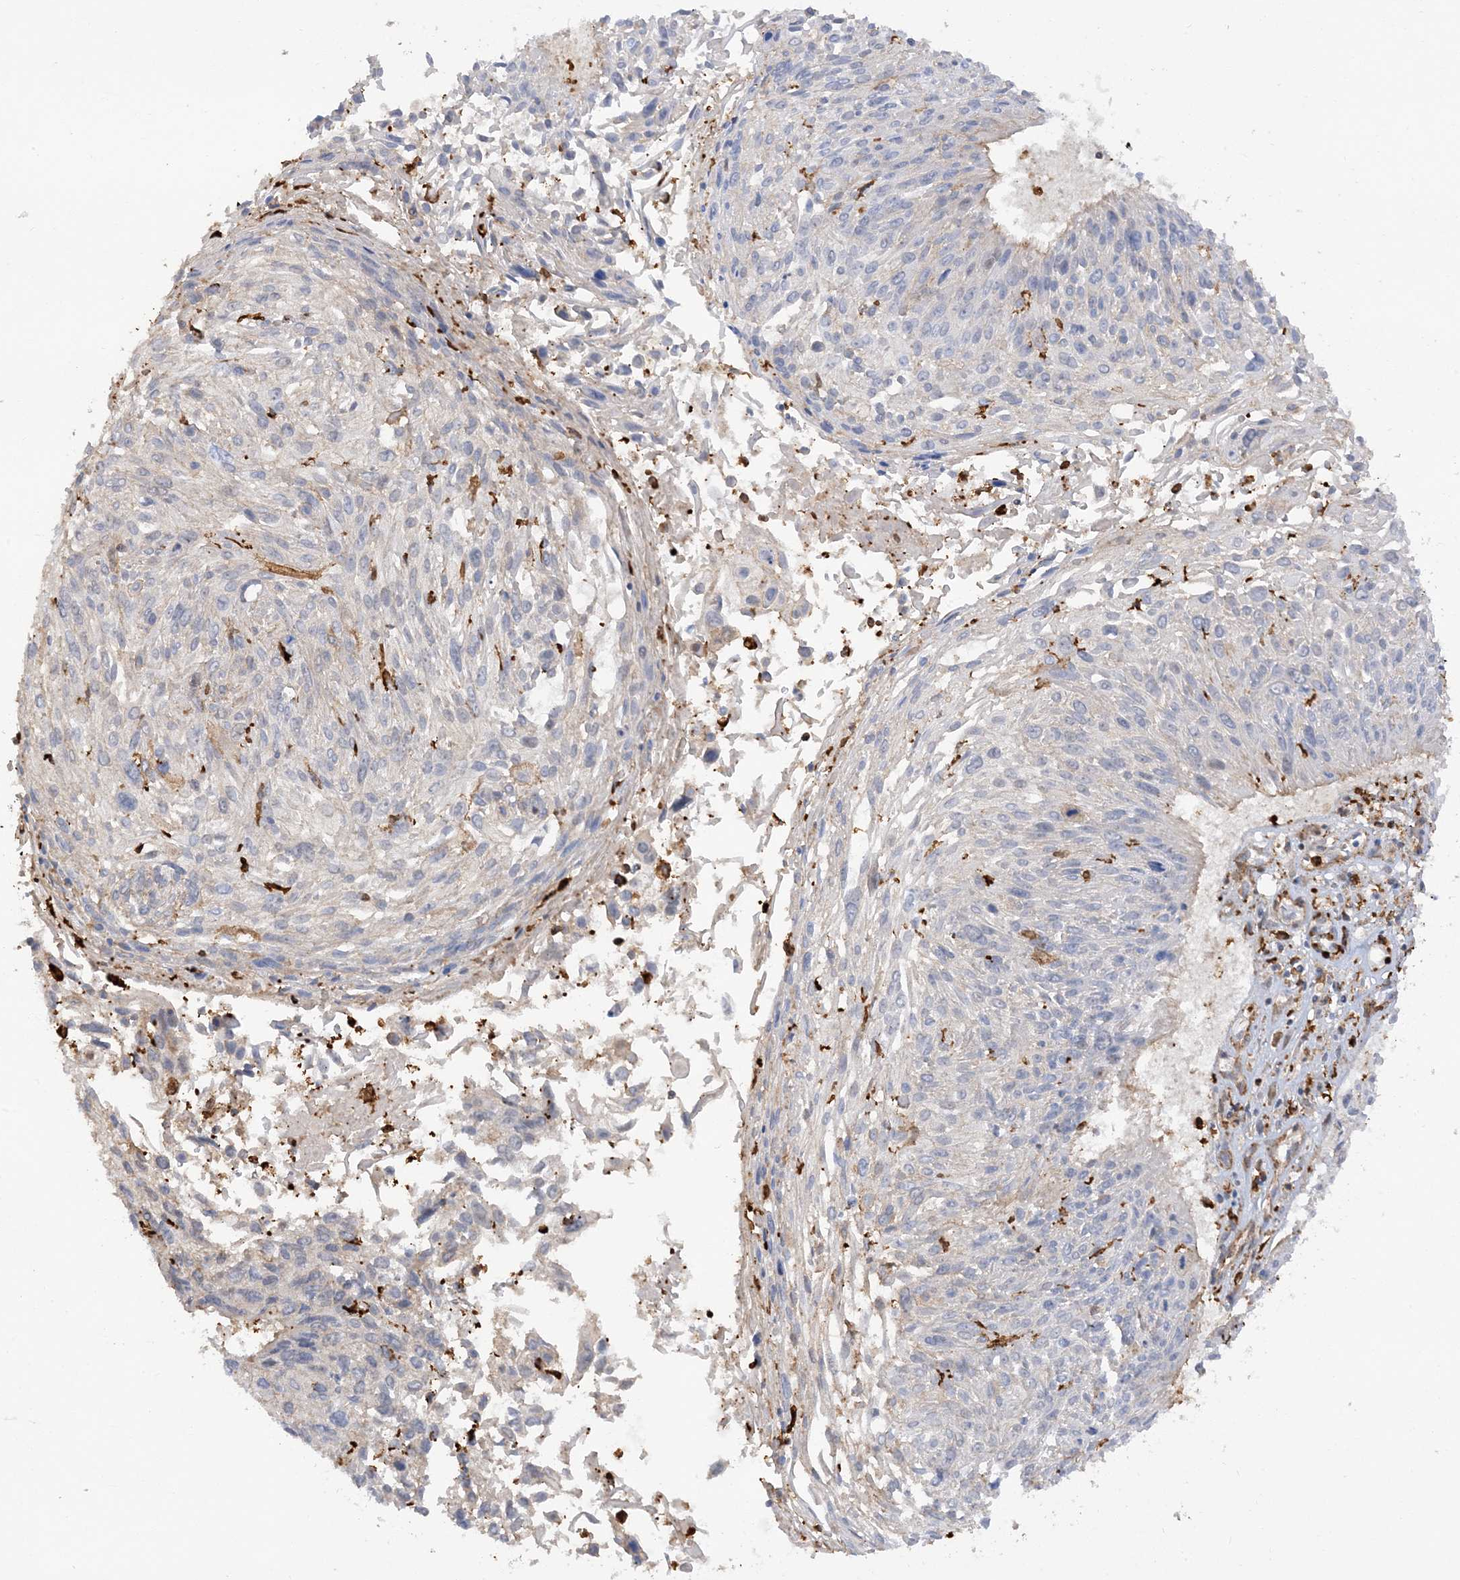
{"staining": {"intensity": "negative", "quantity": "none", "location": "none"}, "tissue": "cervical cancer", "cell_type": "Tumor cells", "image_type": "cancer", "snomed": [{"axis": "morphology", "description": "Squamous cell carcinoma, NOS"}, {"axis": "topography", "description": "Cervix"}], "caption": "DAB (3,3'-diaminobenzidine) immunohistochemical staining of cervical squamous cell carcinoma shows no significant expression in tumor cells. The staining is performed using DAB brown chromogen with nuclei counter-stained in using hematoxylin.", "gene": "PHACTR2", "patient": {"sex": "female", "age": 51}}